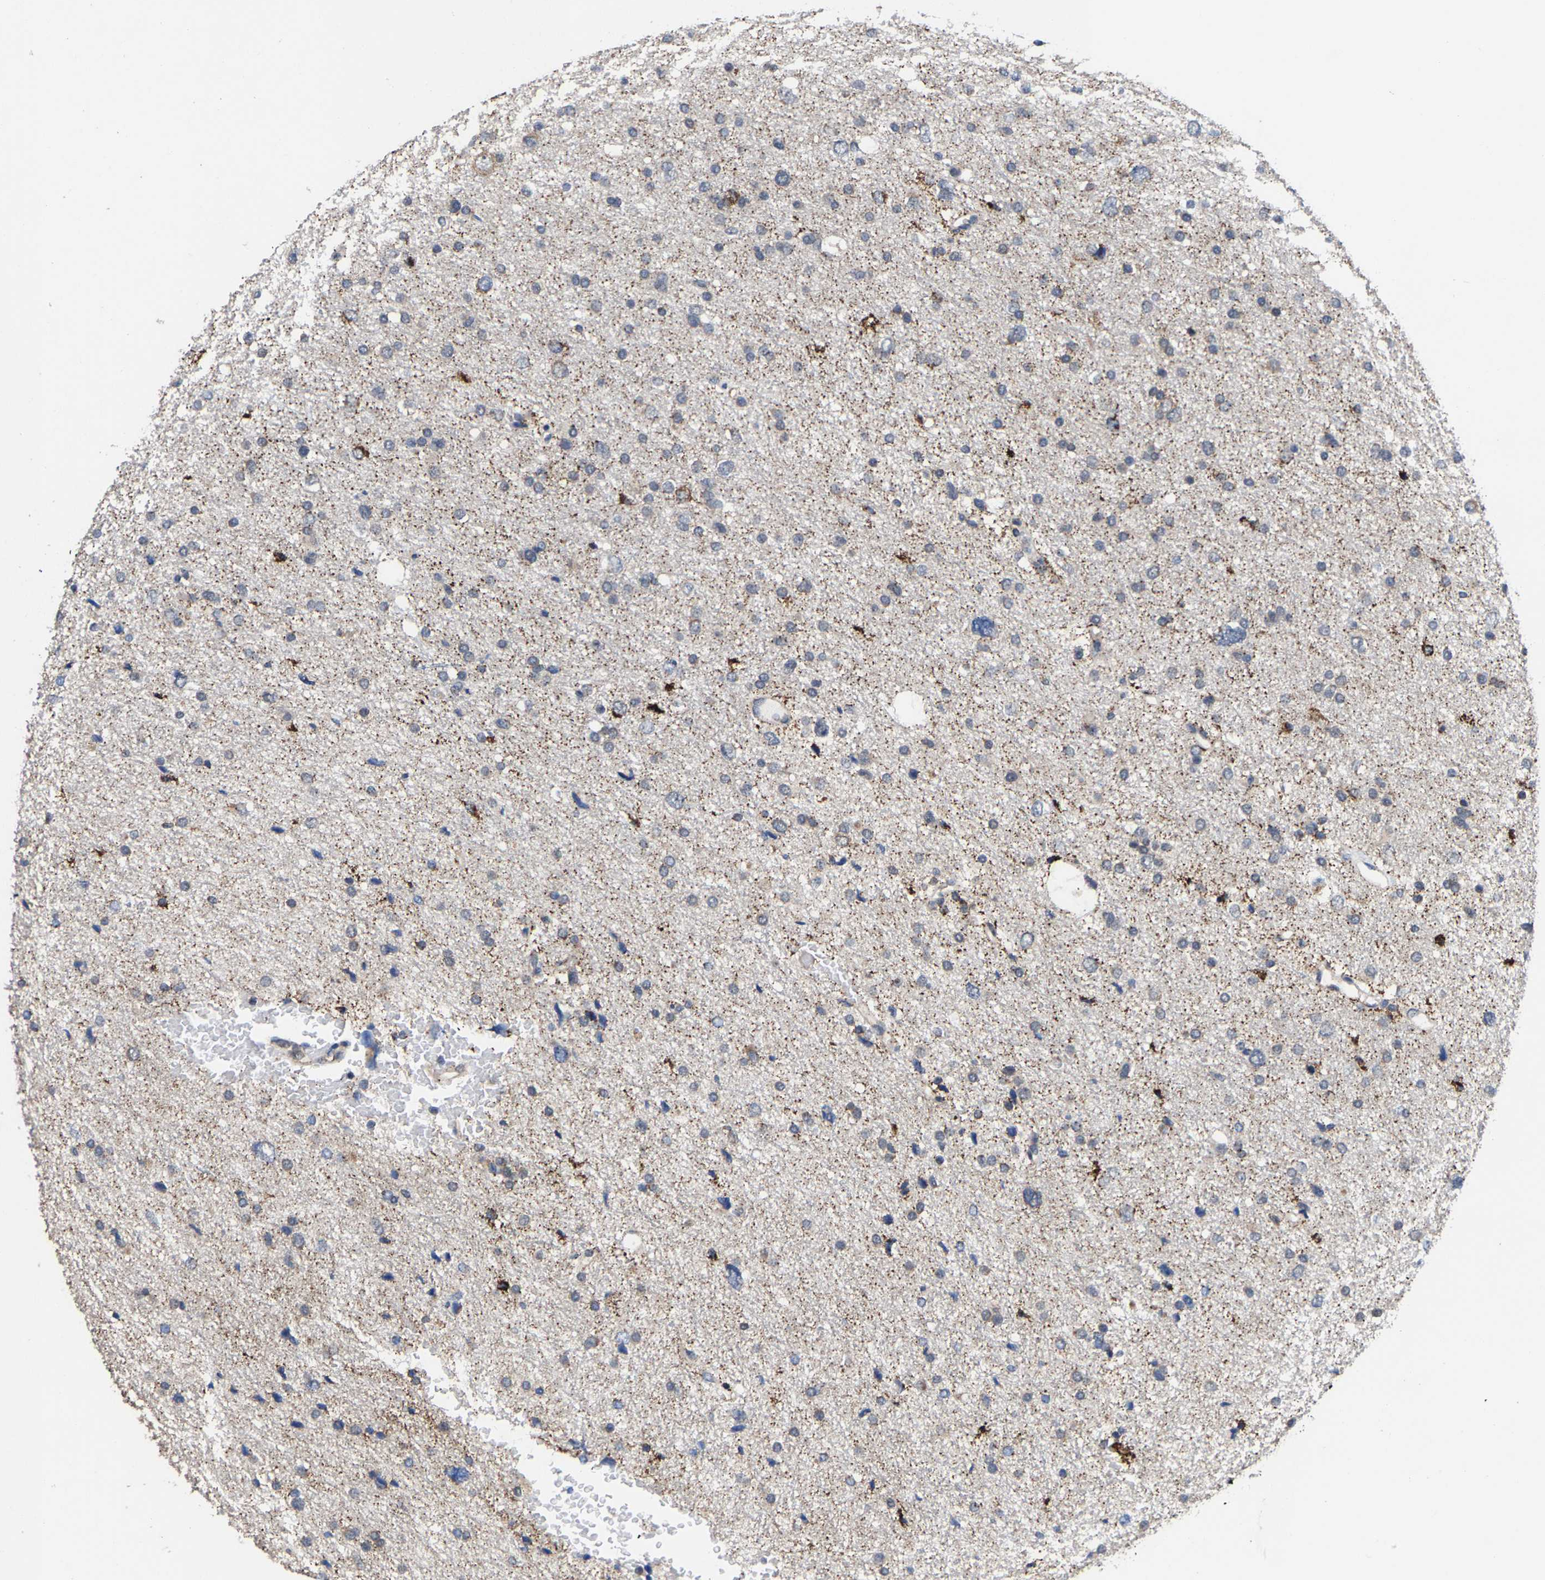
{"staining": {"intensity": "negative", "quantity": "none", "location": "none"}, "tissue": "glioma", "cell_type": "Tumor cells", "image_type": "cancer", "snomed": [{"axis": "morphology", "description": "Glioma, malignant, Low grade"}, {"axis": "topography", "description": "Brain"}], "caption": "There is no significant positivity in tumor cells of malignant glioma (low-grade).", "gene": "TDRKH", "patient": {"sex": "female", "age": 37}}